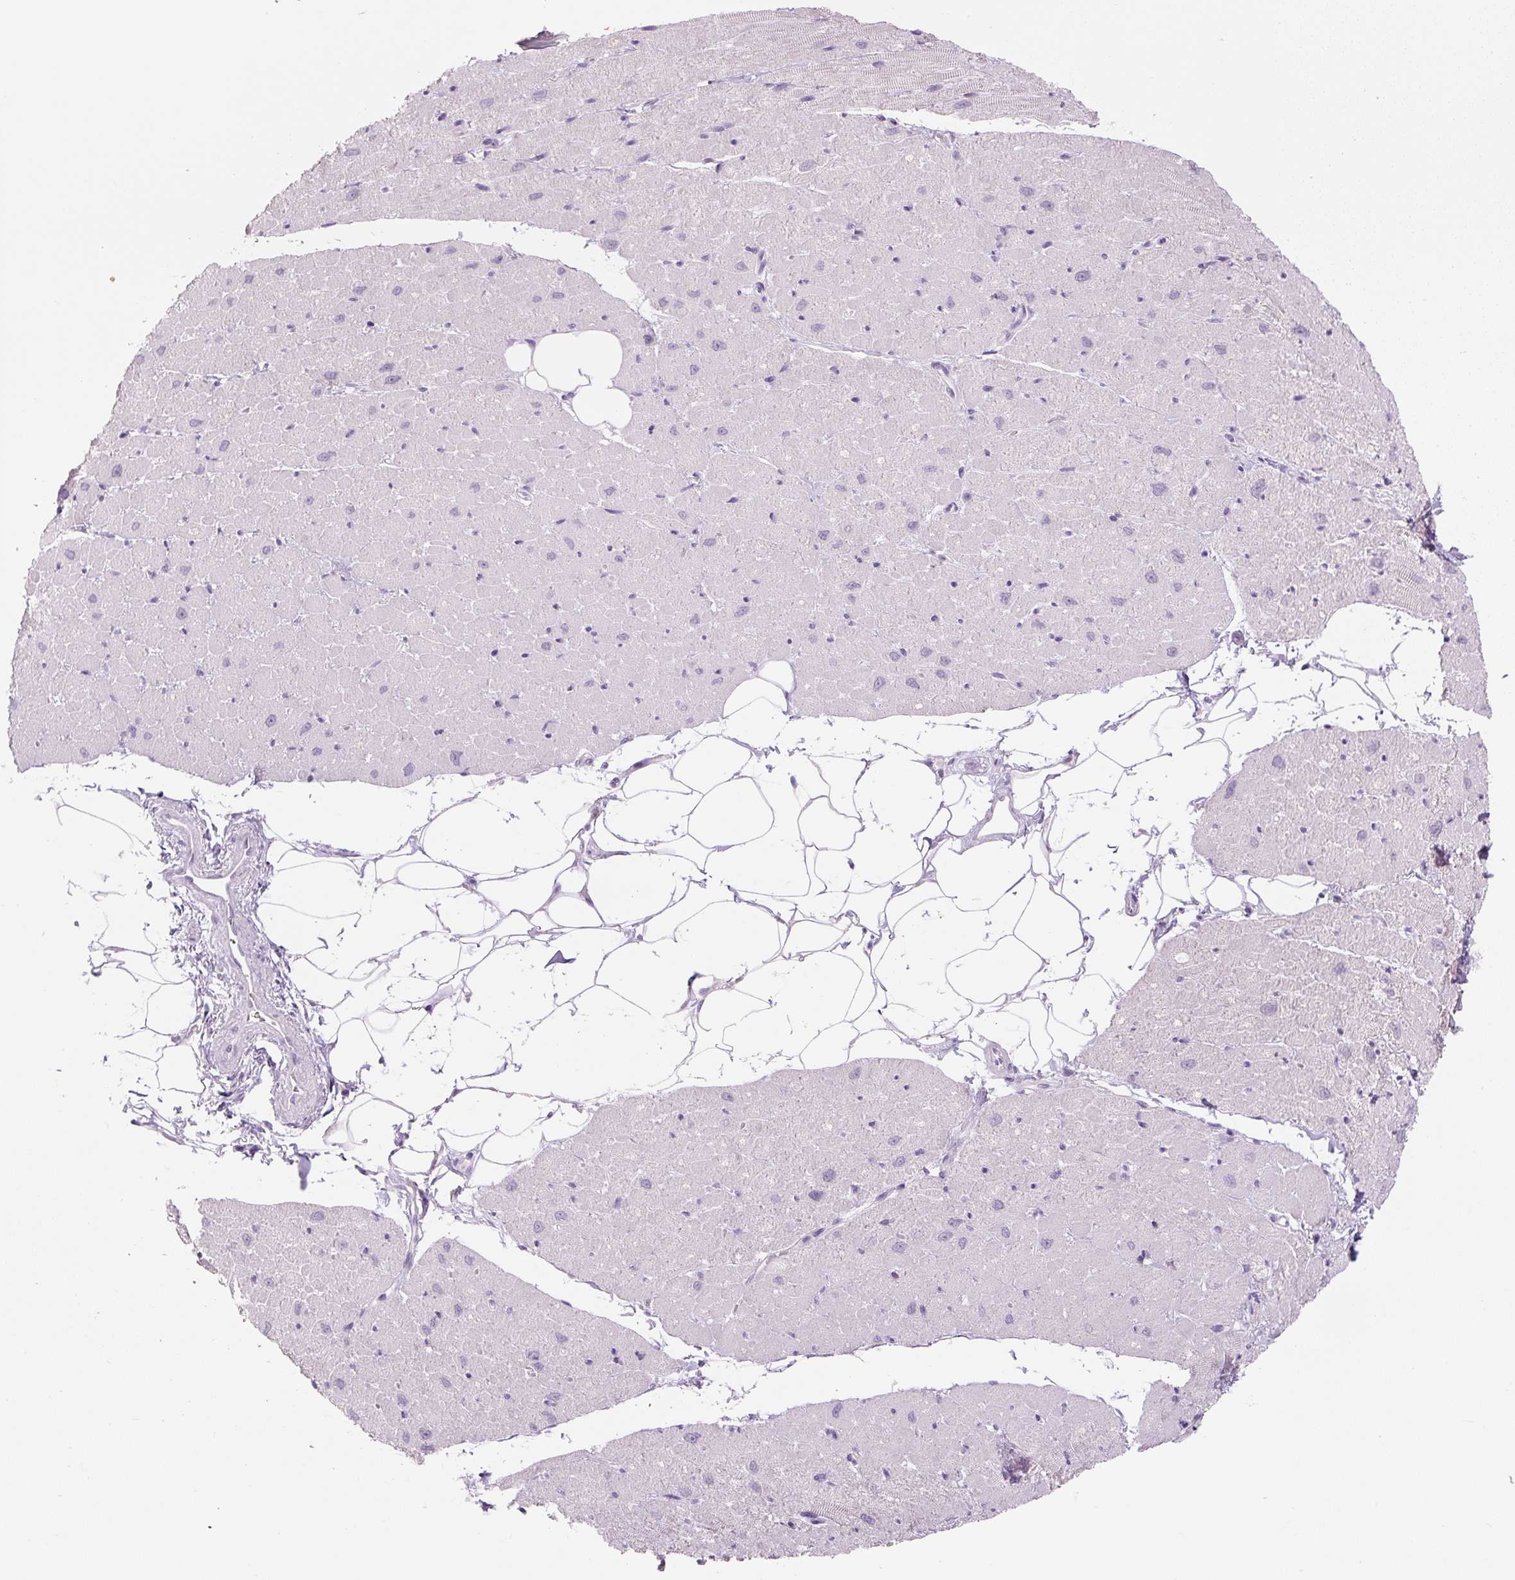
{"staining": {"intensity": "negative", "quantity": "none", "location": "none"}, "tissue": "heart muscle", "cell_type": "Cardiomyocytes", "image_type": "normal", "snomed": [{"axis": "morphology", "description": "Normal tissue, NOS"}, {"axis": "topography", "description": "Heart"}], "caption": "IHC image of normal human heart muscle stained for a protein (brown), which displays no expression in cardiomyocytes. (Stains: DAB immunohistochemistry (IHC) with hematoxylin counter stain, Microscopy: brightfield microscopy at high magnification).", "gene": "SIX1", "patient": {"sex": "male", "age": 62}}